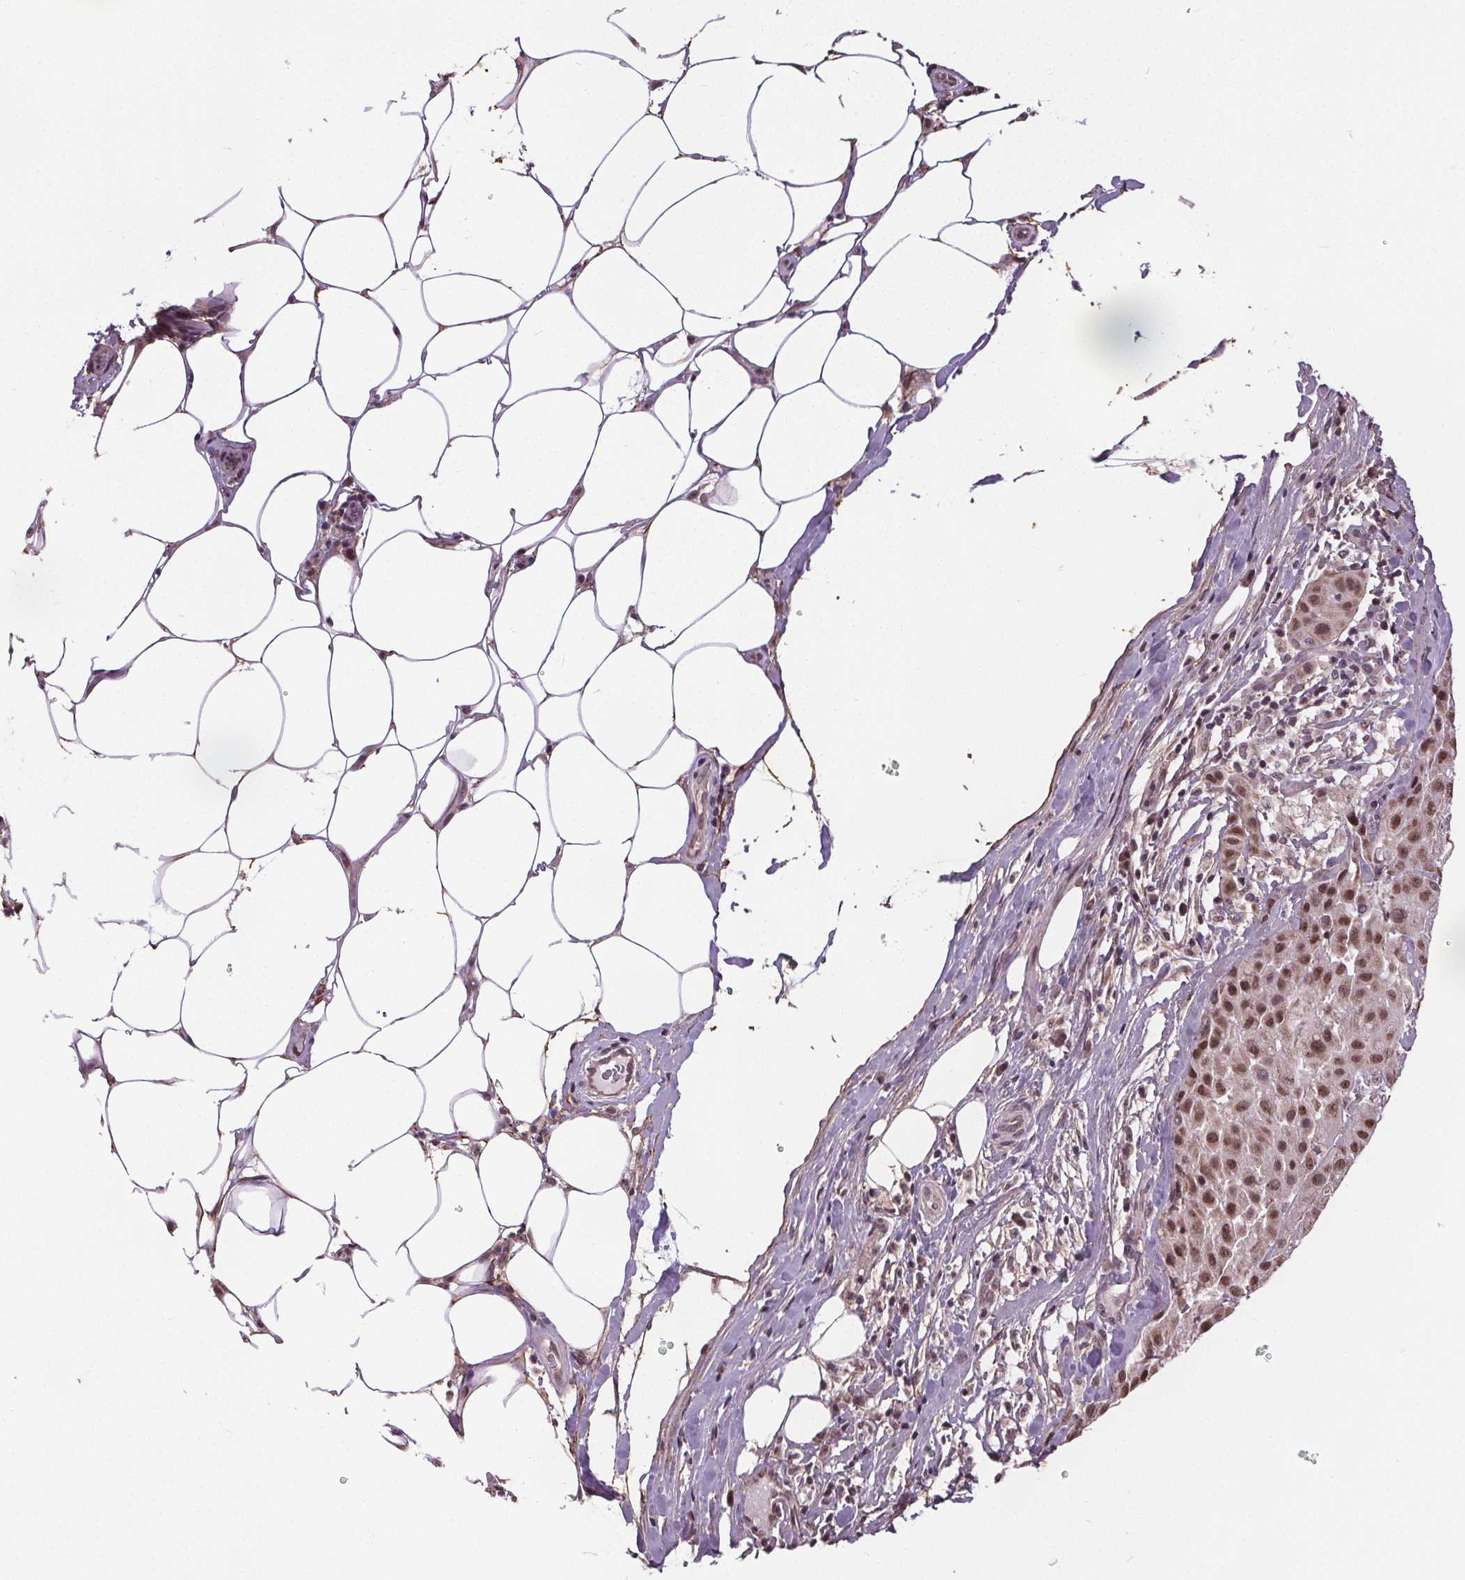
{"staining": {"intensity": "moderate", "quantity": ">75%", "location": "nuclear"}, "tissue": "melanoma", "cell_type": "Tumor cells", "image_type": "cancer", "snomed": [{"axis": "morphology", "description": "Malignant melanoma, Metastatic site"}, {"axis": "topography", "description": "Smooth muscle"}], "caption": "Immunohistochemical staining of human malignant melanoma (metastatic site) exhibits medium levels of moderate nuclear protein positivity in approximately >75% of tumor cells. The staining was performed using DAB, with brown indicating positive protein expression. Nuclei are stained blue with hematoxylin.", "gene": "KIAA0232", "patient": {"sex": "male", "age": 41}}